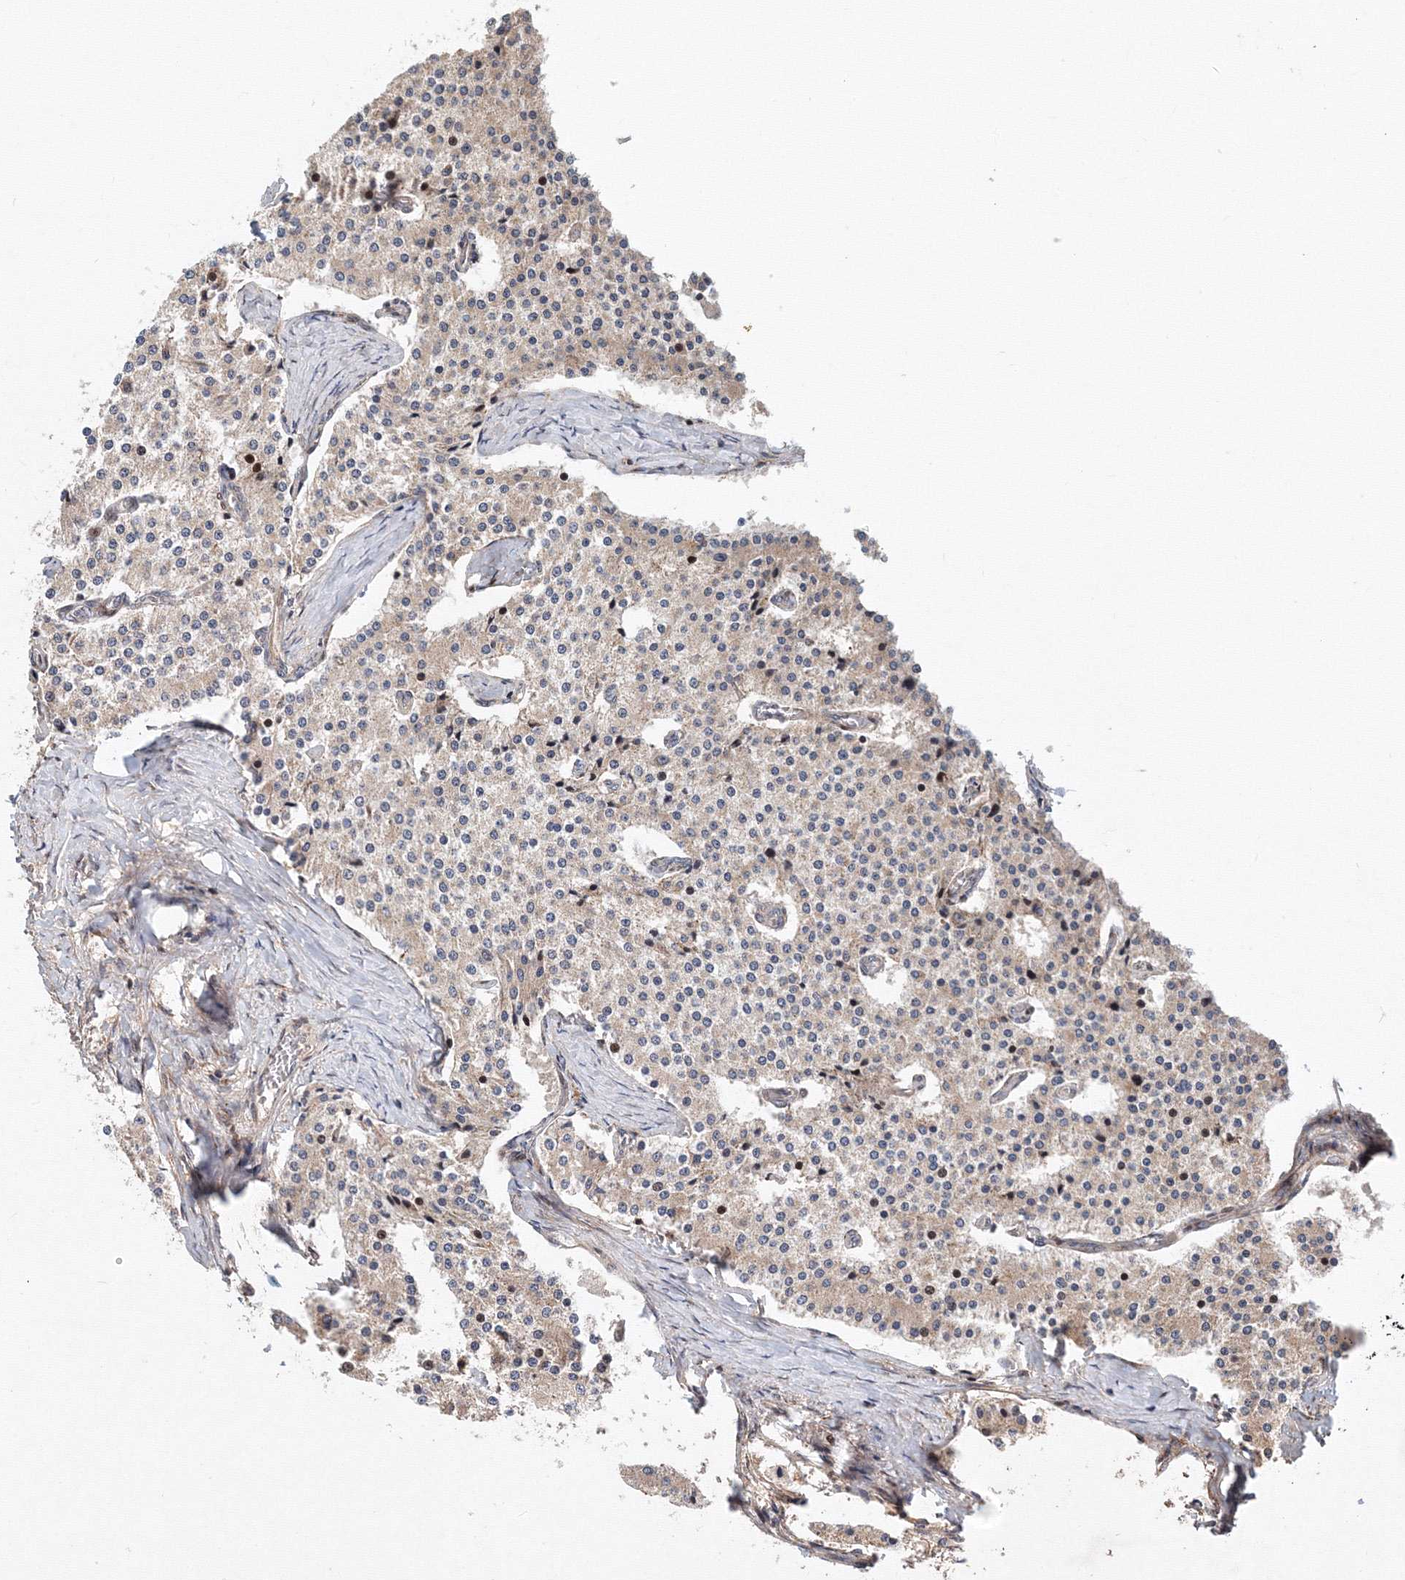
{"staining": {"intensity": "negative", "quantity": "none", "location": "none"}, "tissue": "carcinoid", "cell_type": "Tumor cells", "image_type": "cancer", "snomed": [{"axis": "morphology", "description": "Carcinoid, malignant, NOS"}, {"axis": "topography", "description": "Colon"}], "caption": "IHC photomicrograph of neoplastic tissue: human malignant carcinoid stained with DAB (3,3'-diaminobenzidine) reveals no significant protein staining in tumor cells.", "gene": "ANKAR", "patient": {"sex": "female", "age": 52}}